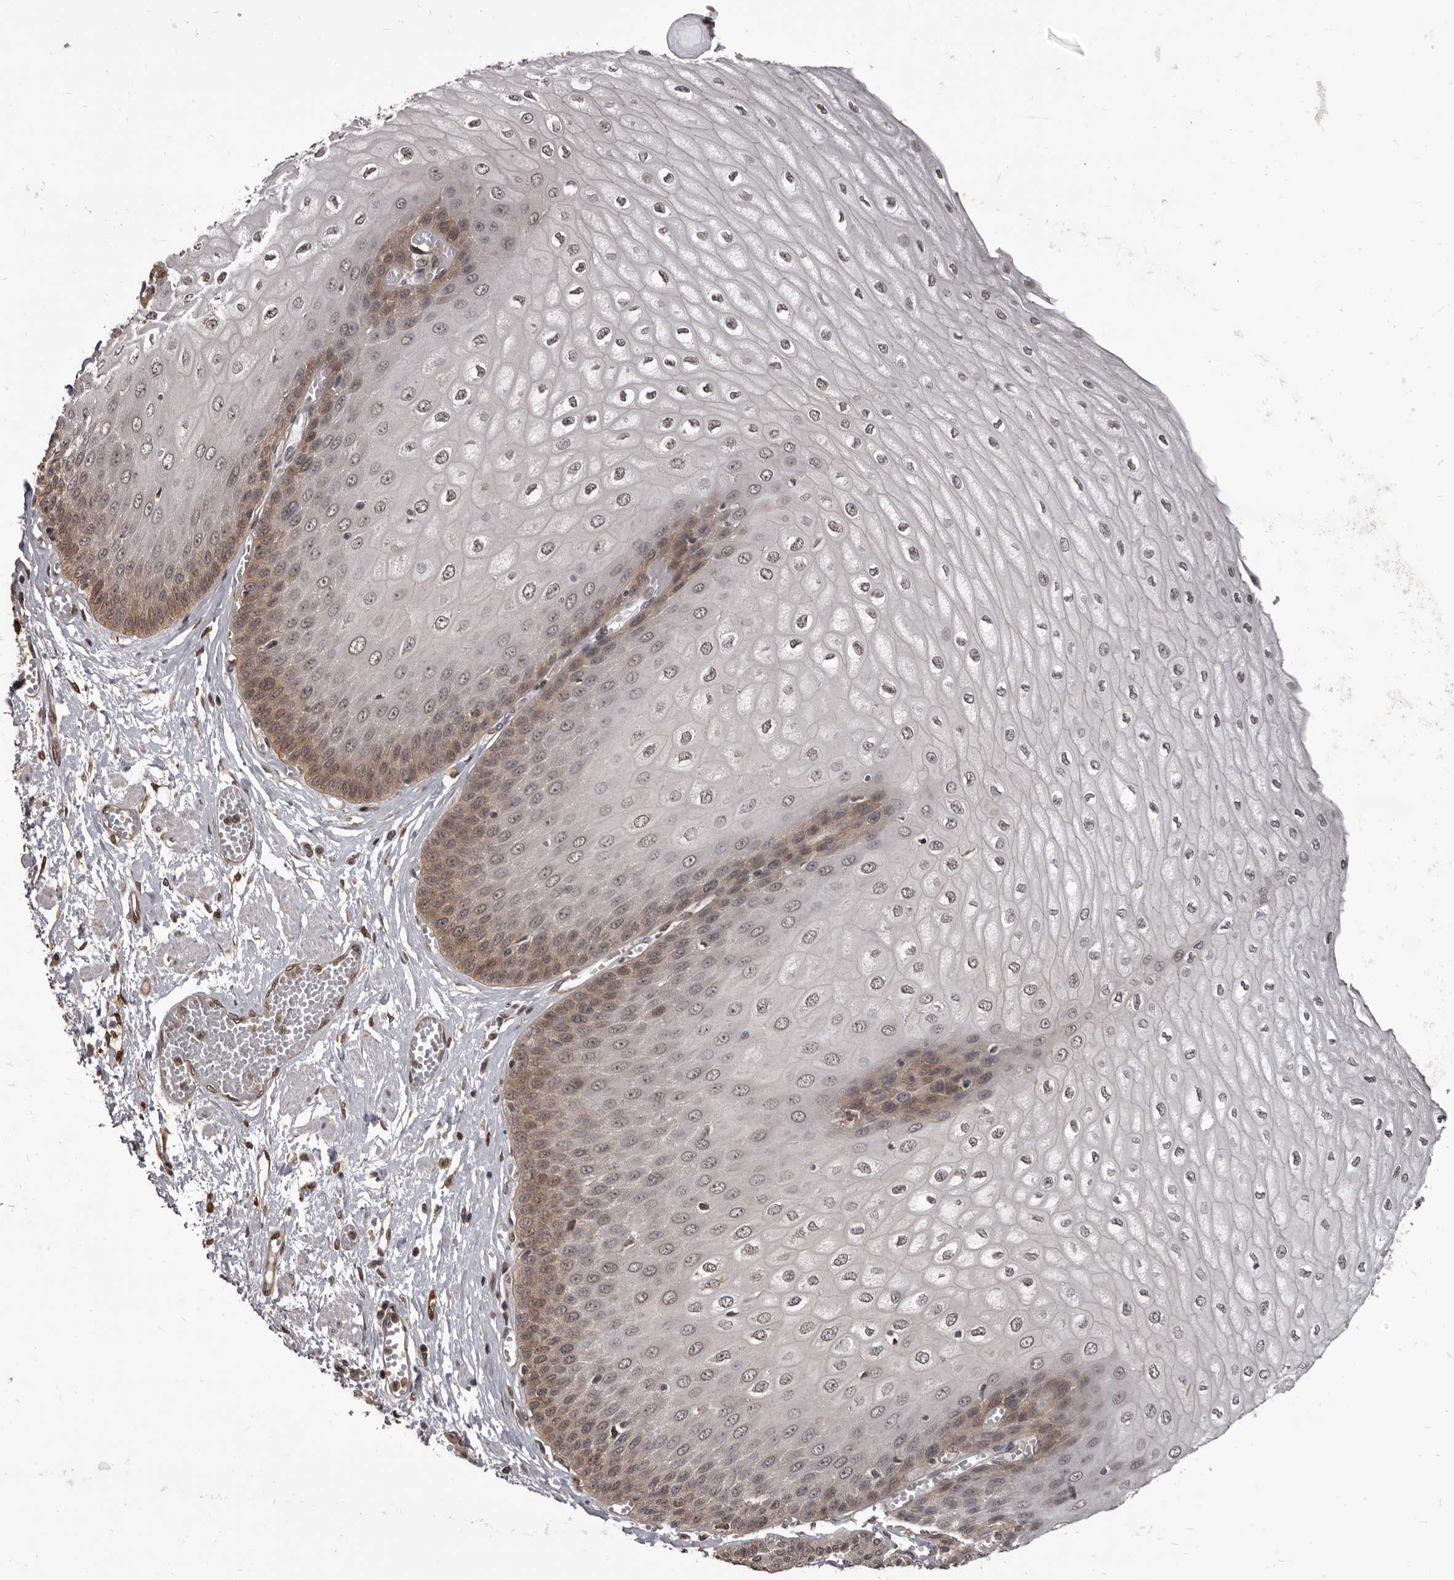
{"staining": {"intensity": "moderate", "quantity": ">75%", "location": "cytoplasmic/membranous,nuclear"}, "tissue": "esophagus", "cell_type": "Squamous epithelial cells", "image_type": "normal", "snomed": [{"axis": "morphology", "description": "Normal tissue, NOS"}, {"axis": "topography", "description": "Esophagus"}], "caption": "Immunohistochemistry (IHC) staining of normal esophagus, which exhibits medium levels of moderate cytoplasmic/membranous,nuclear positivity in about >75% of squamous epithelial cells indicating moderate cytoplasmic/membranous,nuclear protein positivity. The staining was performed using DAB (3,3'-diaminobenzidine) (brown) for protein detection and nuclei were counterstained in hematoxylin (blue).", "gene": "ADAMTS20", "patient": {"sex": "male", "age": 60}}